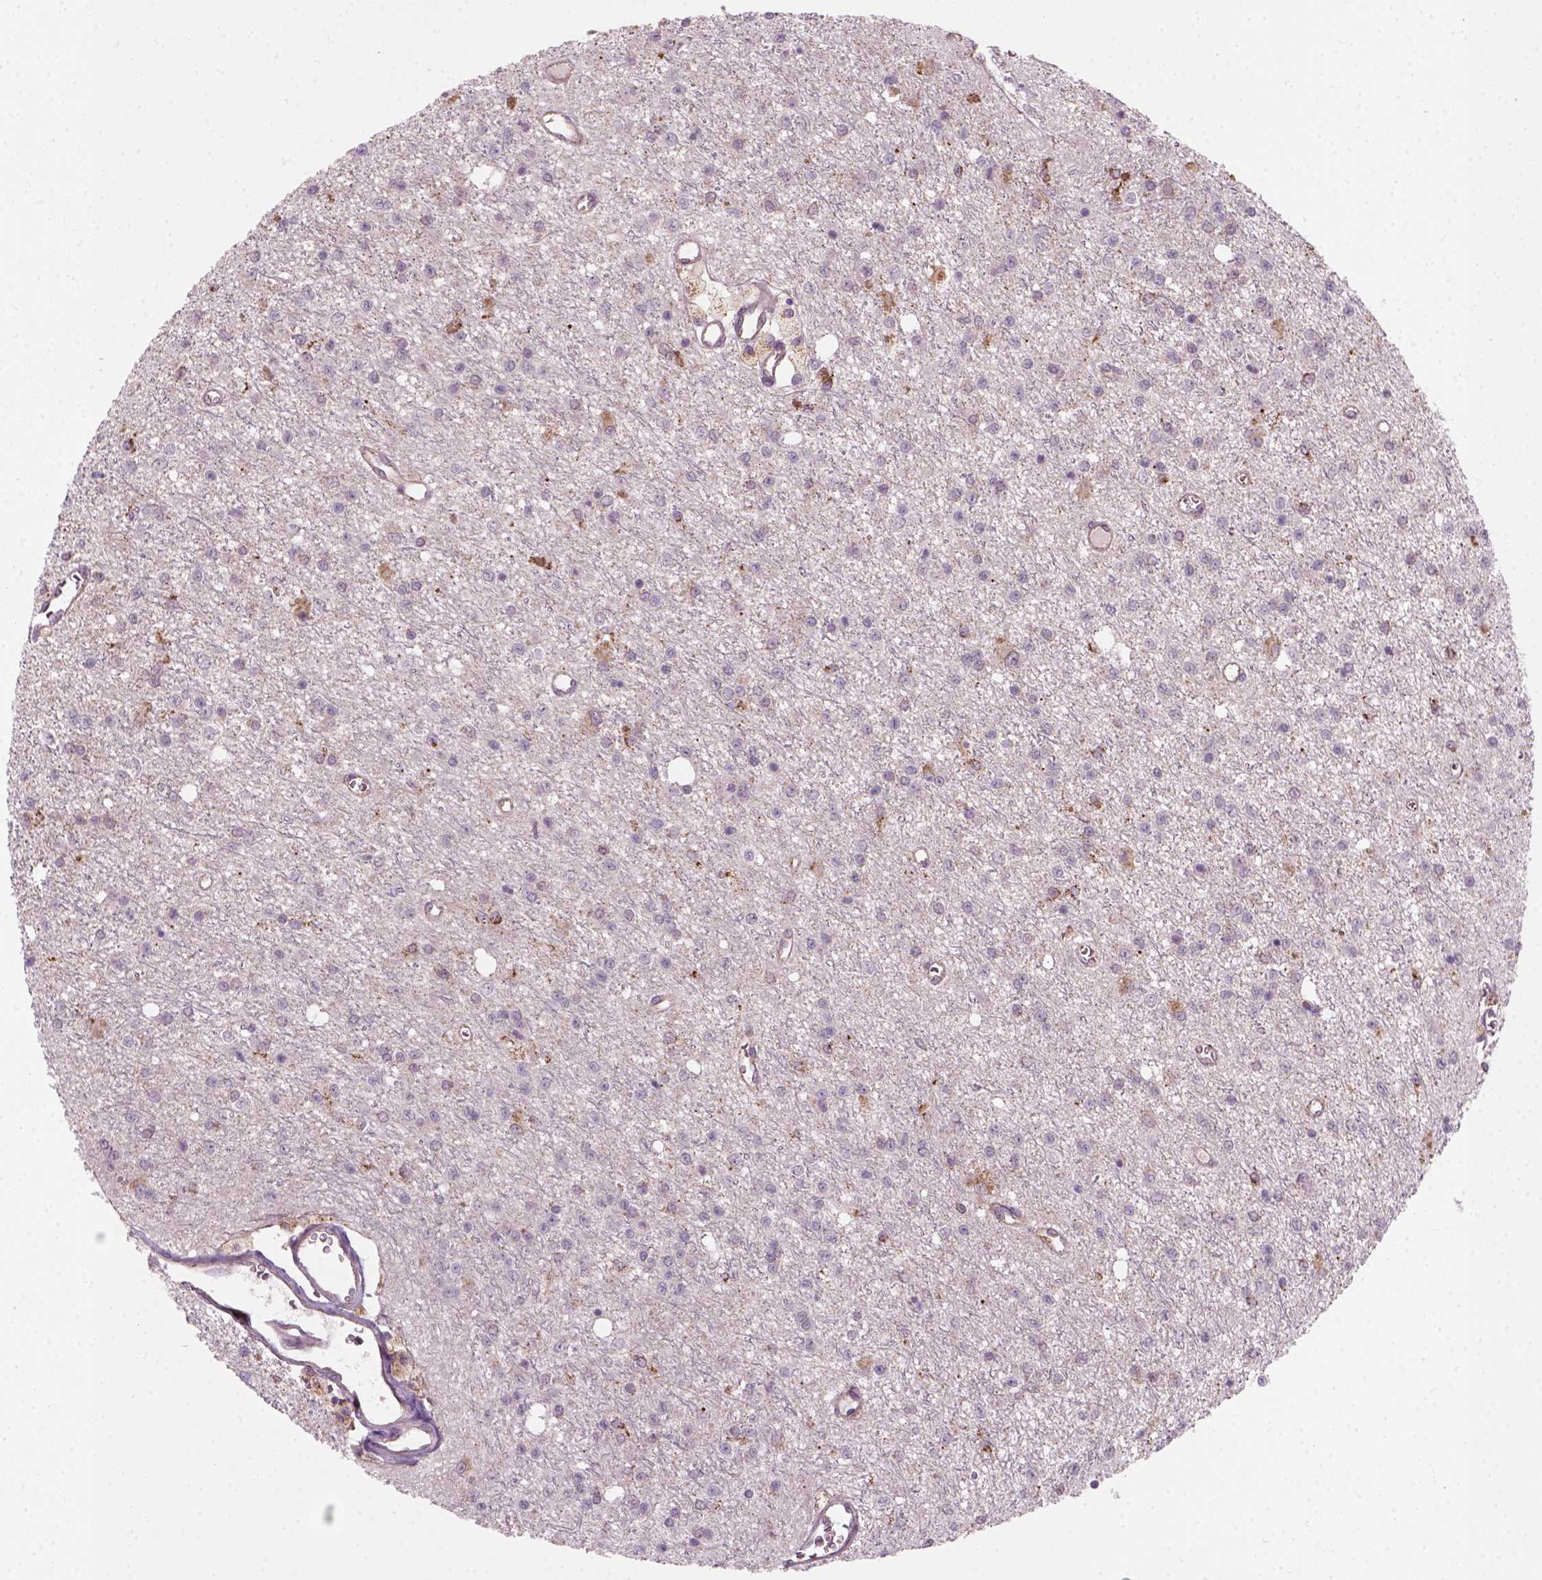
{"staining": {"intensity": "negative", "quantity": "none", "location": "none"}, "tissue": "glioma", "cell_type": "Tumor cells", "image_type": "cancer", "snomed": [{"axis": "morphology", "description": "Glioma, malignant, Low grade"}, {"axis": "topography", "description": "Brain"}], "caption": "Micrograph shows no protein staining in tumor cells of low-grade glioma (malignant) tissue.", "gene": "NUDT16L1", "patient": {"sex": "female", "age": 45}}